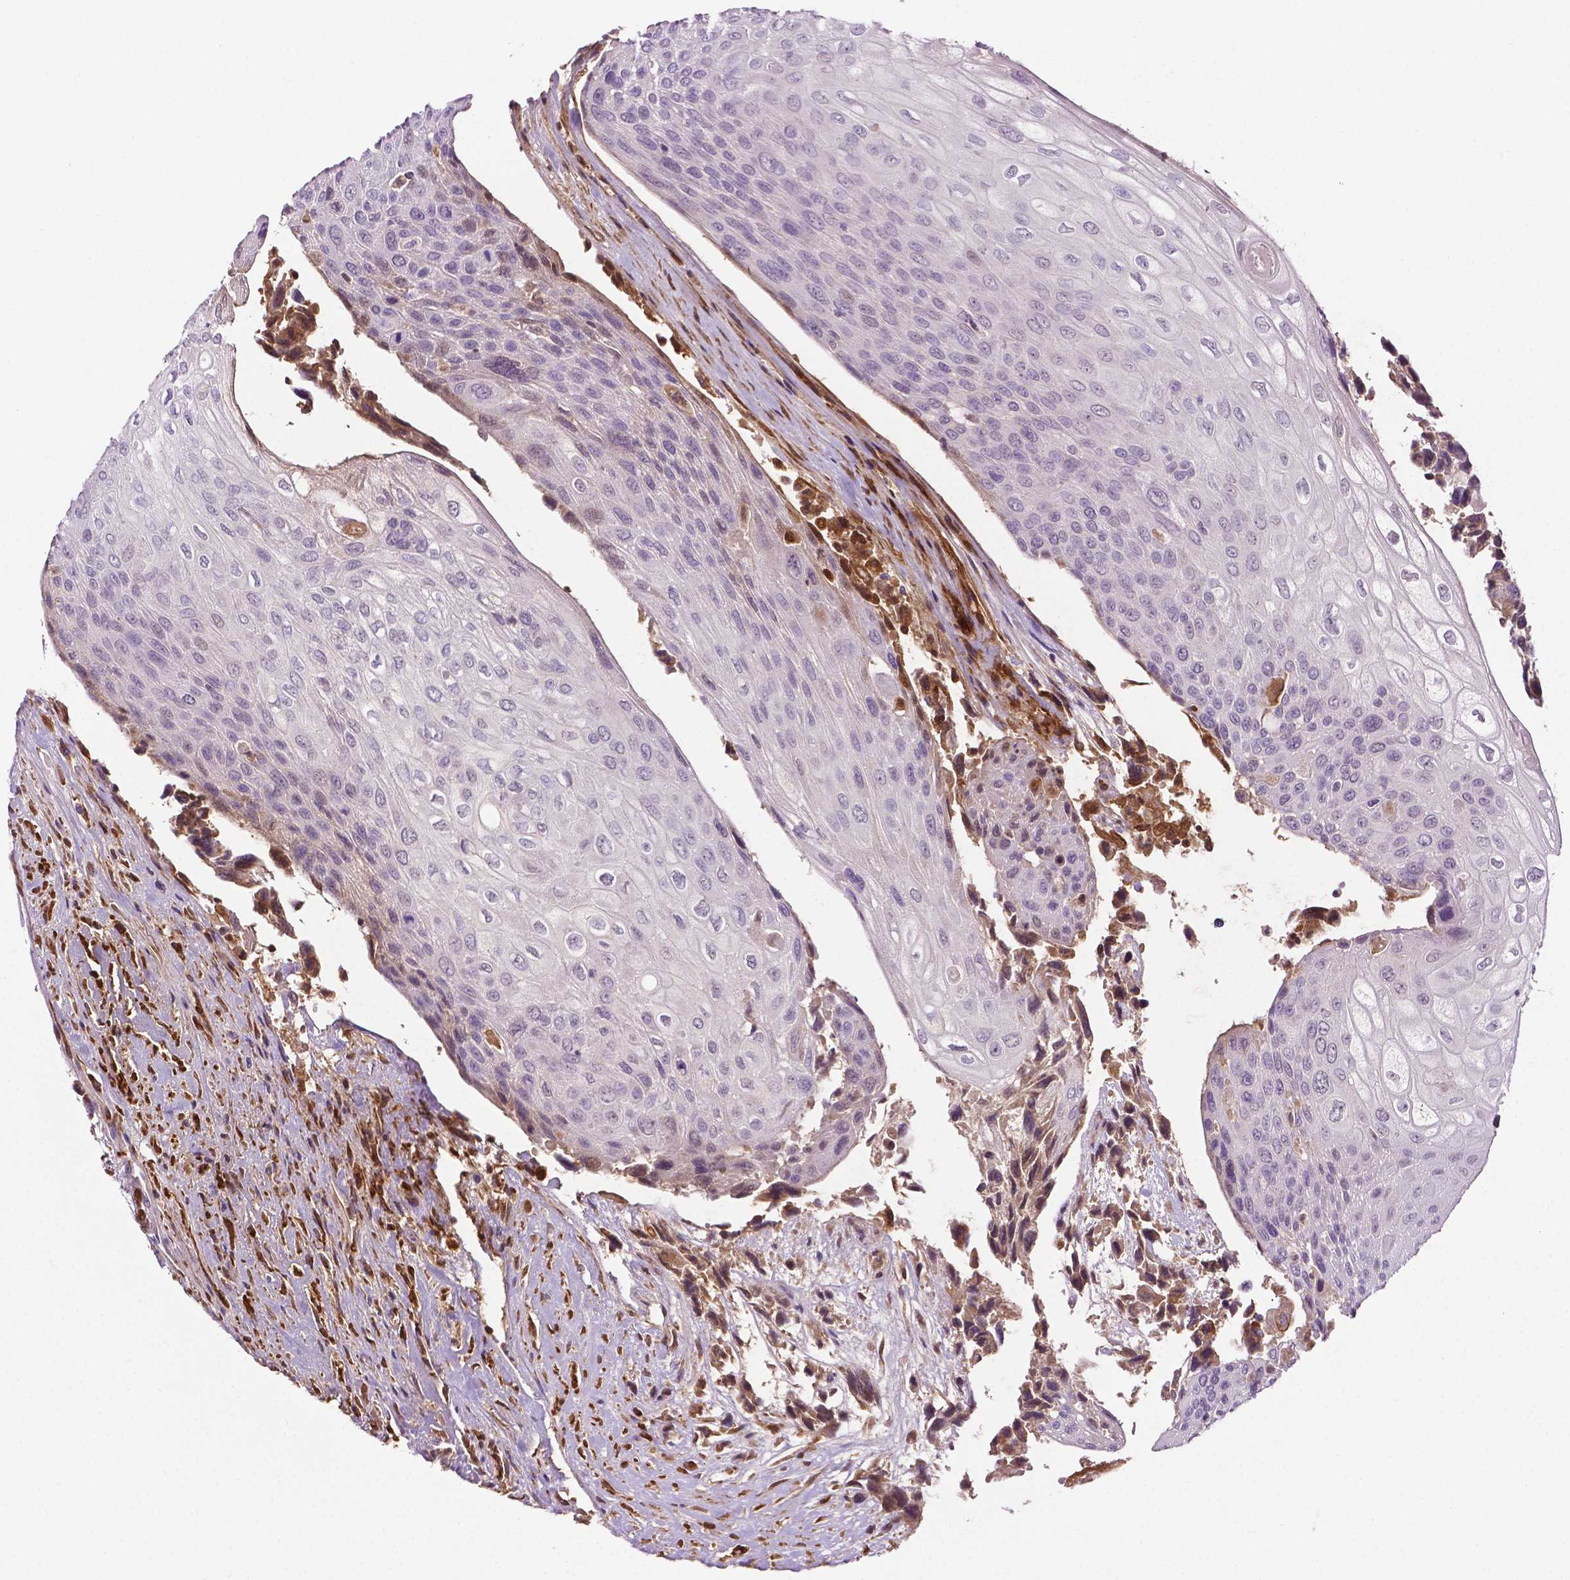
{"staining": {"intensity": "negative", "quantity": "none", "location": "none"}, "tissue": "urothelial cancer", "cell_type": "Tumor cells", "image_type": "cancer", "snomed": [{"axis": "morphology", "description": "Urothelial carcinoma, High grade"}, {"axis": "topography", "description": "Urinary bladder"}], "caption": "A high-resolution image shows IHC staining of urothelial cancer, which displays no significant expression in tumor cells.", "gene": "FBLN1", "patient": {"sex": "female", "age": 70}}